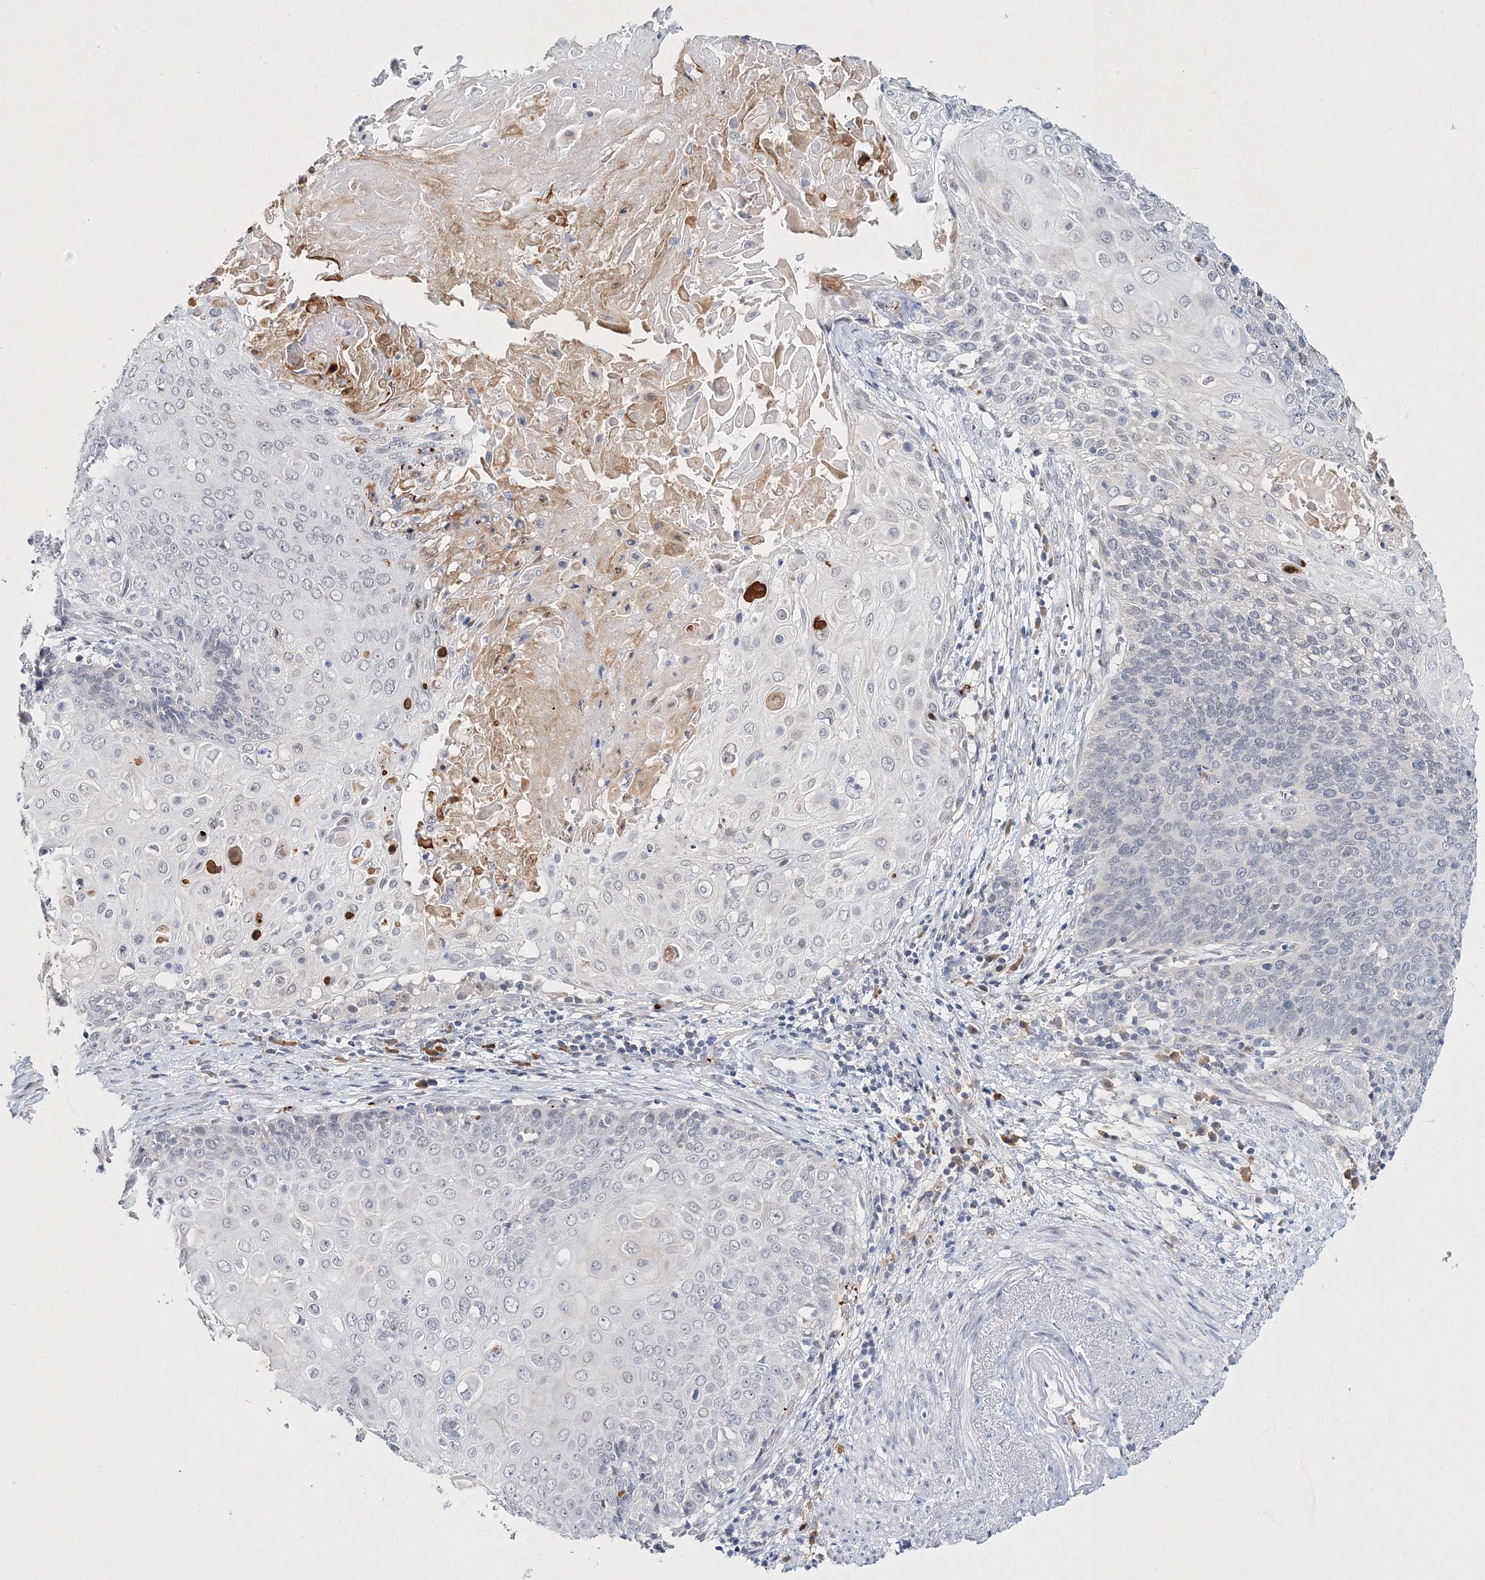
{"staining": {"intensity": "negative", "quantity": "none", "location": "none"}, "tissue": "cervical cancer", "cell_type": "Tumor cells", "image_type": "cancer", "snomed": [{"axis": "morphology", "description": "Squamous cell carcinoma, NOS"}, {"axis": "topography", "description": "Cervix"}], "caption": "Immunohistochemistry (IHC) of human squamous cell carcinoma (cervical) reveals no expression in tumor cells.", "gene": "MYOZ2", "patient": {"sex": "female", "age": 39}}